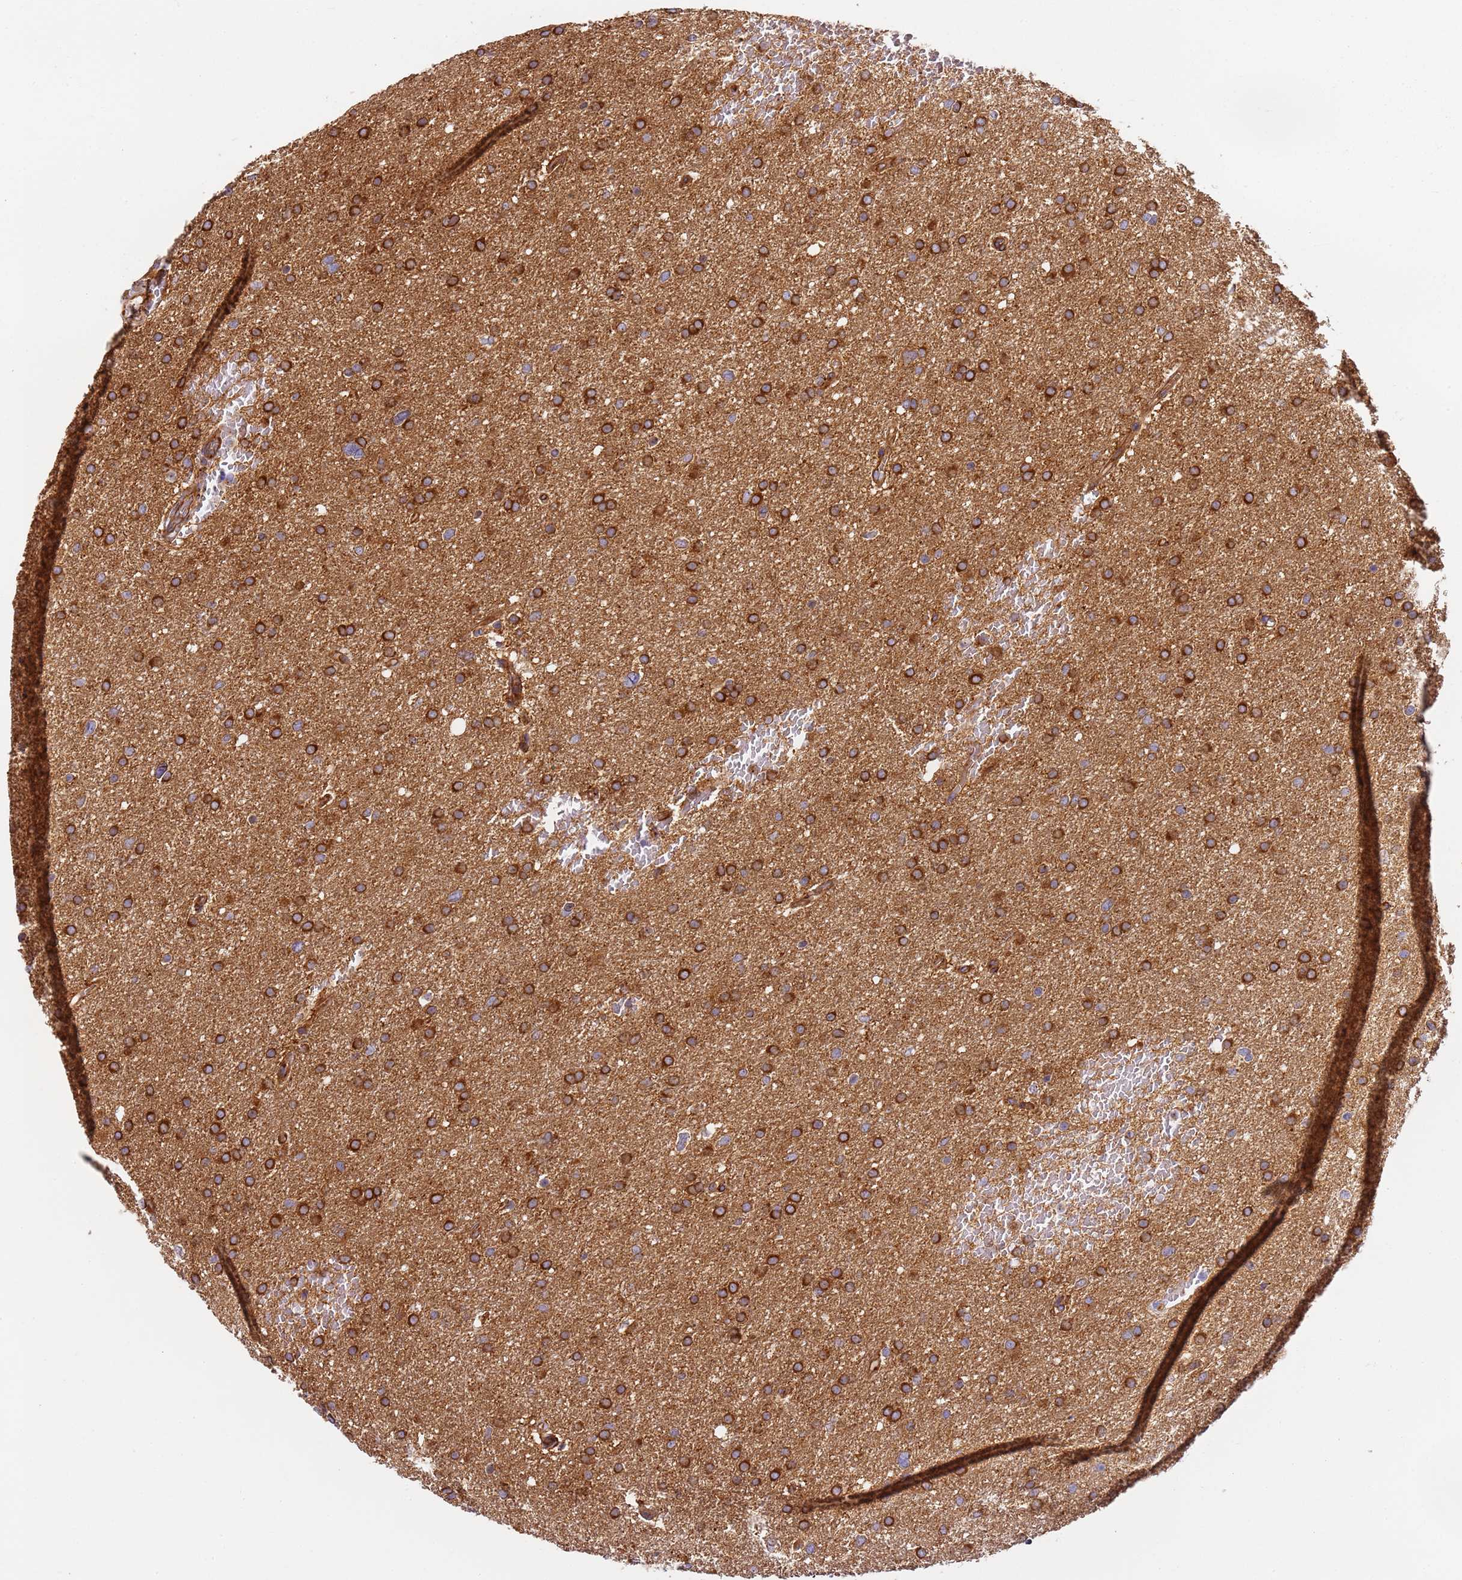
{"staining": {"intensity": "strong", "quantity": ">75%", "location": "cytoplasmic/membranous"}, "tissue": "glioma", "cell_type": "Tumor cells", "image_type": "cancer", "snomed": [{"axis": "morphology", "description": "Glioma, malignant, High grade"}, {"axis": "topography", "description": "Cerebral cortex"}], "caption": "Glioma tissue displays strong cytoplasmic/membranous staining in approximately >75% of tumor cells, visualized by immunohistochemistry.", "gene": "DYNC1I2", "patient": {"sex": "female", "age": 36}}